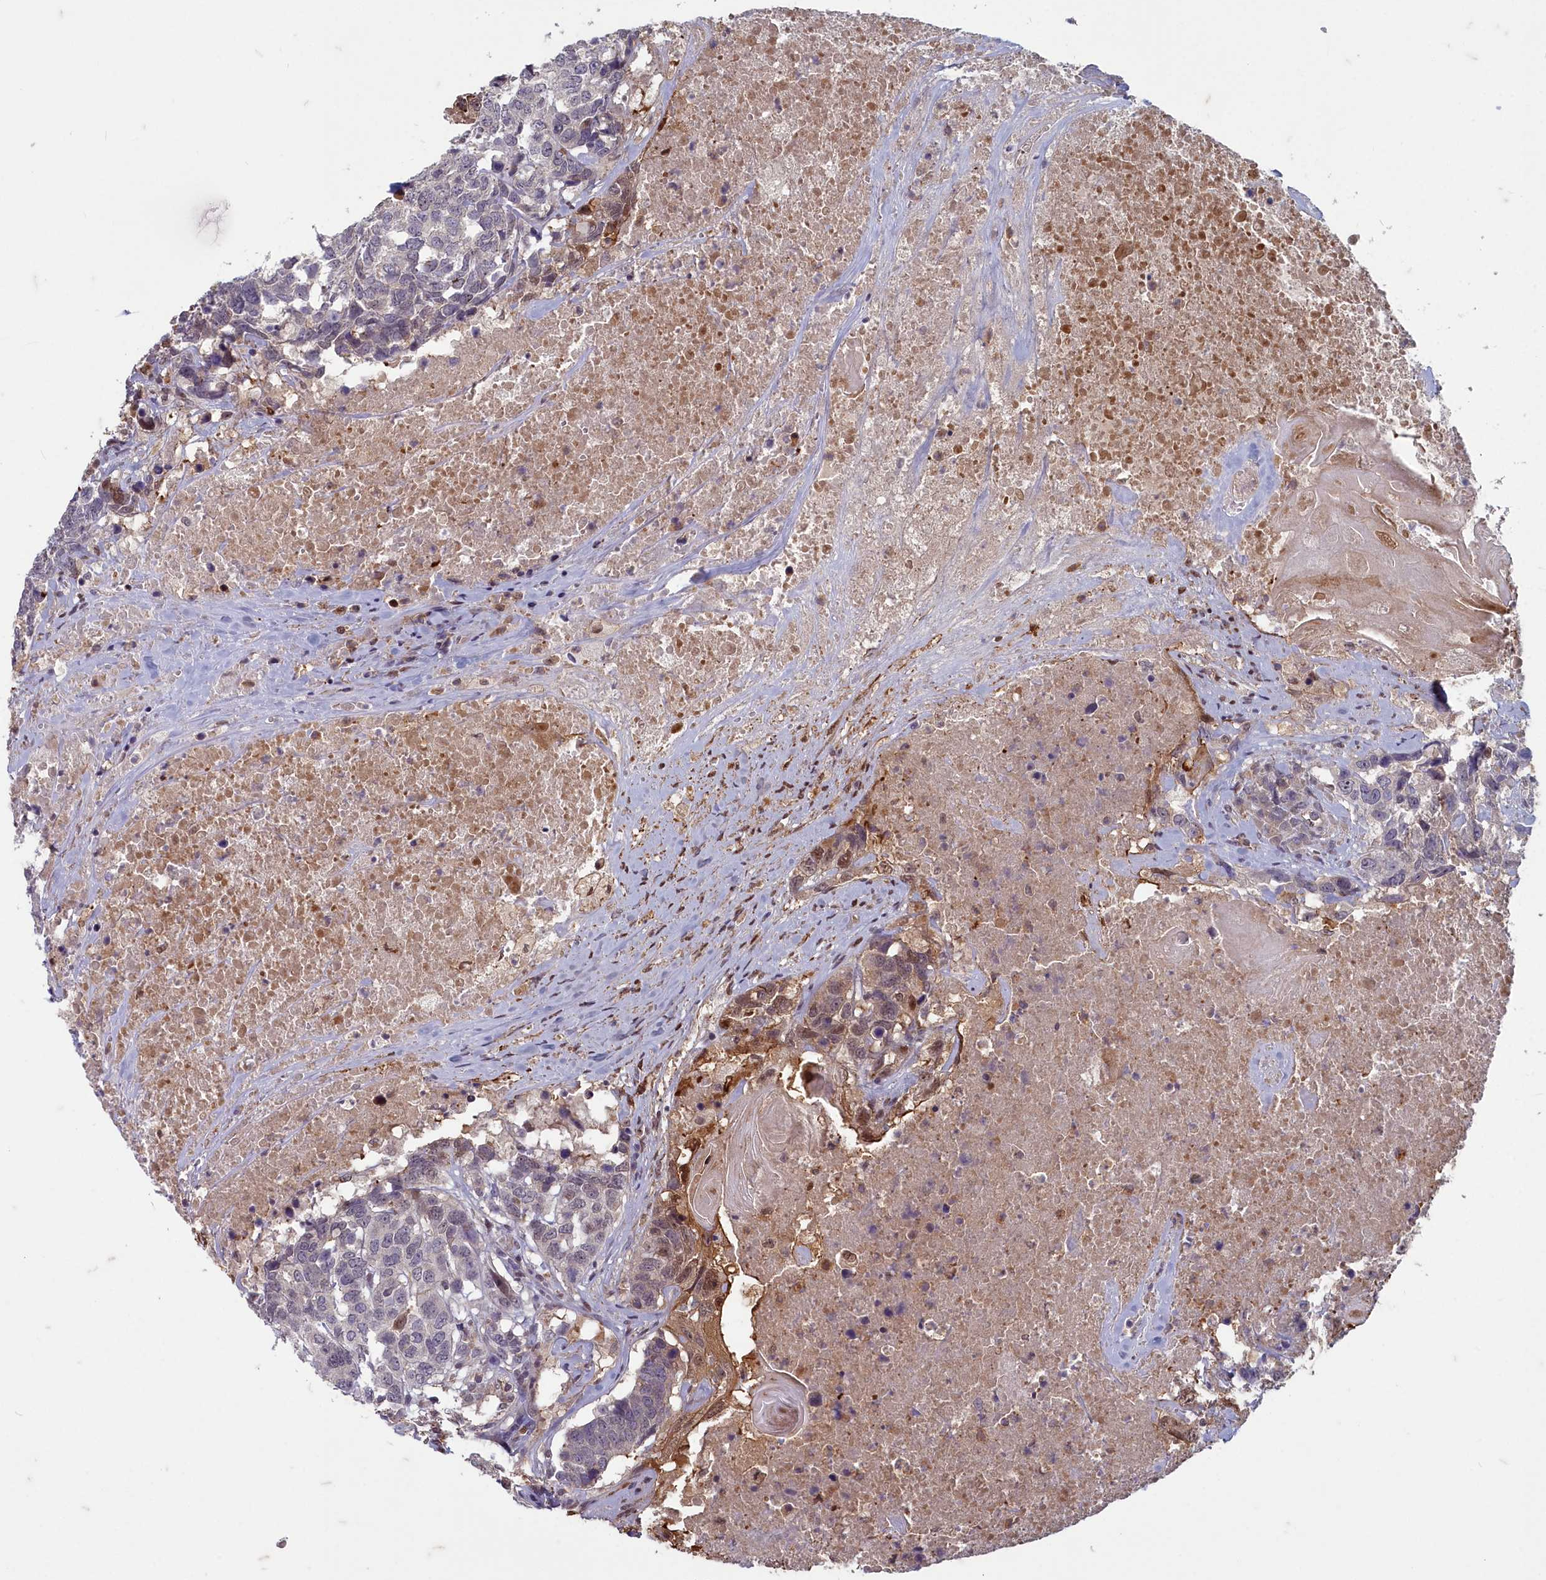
{"staining": {"intensity": "negative", "quantity": "none", "location": "none"}, "tissue": "head and neck cancer", "cell_type": "Tumor cells", "image_type": "cancer", "snomed": [{"axis": "morphology", "description": "Squamous cell carcinoma, NOS"}, {"axis": "topography", "description": "Head-Neck"}], "caption": "Photomicrograph shows no significant protein staining in tumor cells of head and neck cancer (squamous cell carcinoma). (Stains: DAB immunohistochemistry (IHC) with hematoxylin counter stain, Microscopy: brightfield microscopy at high magnification).", "gene": "ZNF626", "patient": {"sex": "male", "age": 66}}